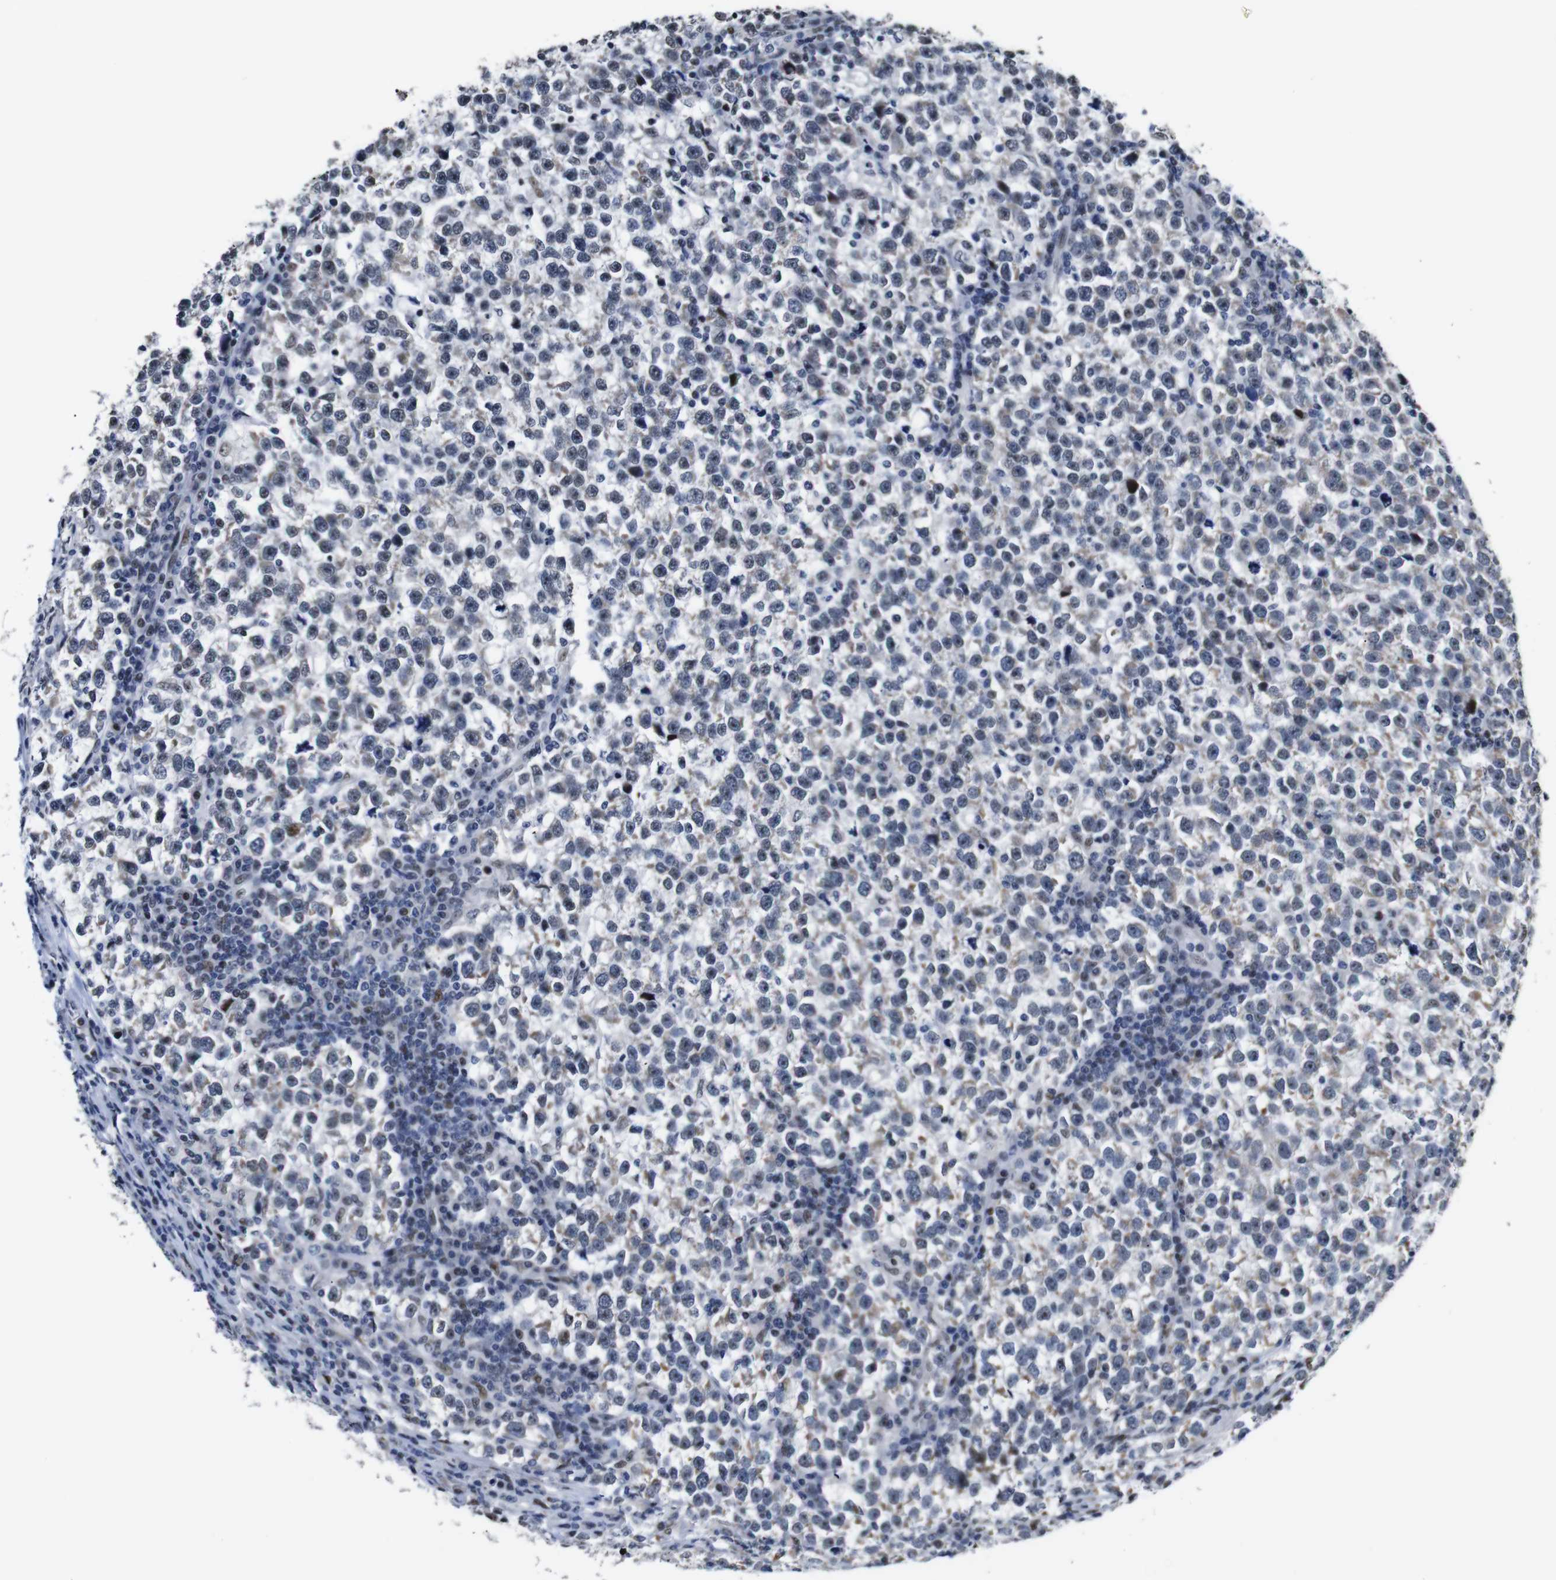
{"staining": {"intensity": "negative", "quantity": "none", "location": "none"}, "tissue": "testis cancer", "cell_type": "Tumor cells", "image_type": "cancer", "snomed": [{"axis": "morphology", "description": "Normal tissue, NOS"}, {"axis": "morphology", "description": "Seminoma, NOS"}, {"axis": "topography", "description": "Testis"}], "caption": "The IHC image has no significant positivity in tumor cells of testis cancer (seminoma) tissue.", "gene": "GATA6", "patient": {"sex": "male", "age": 43}}